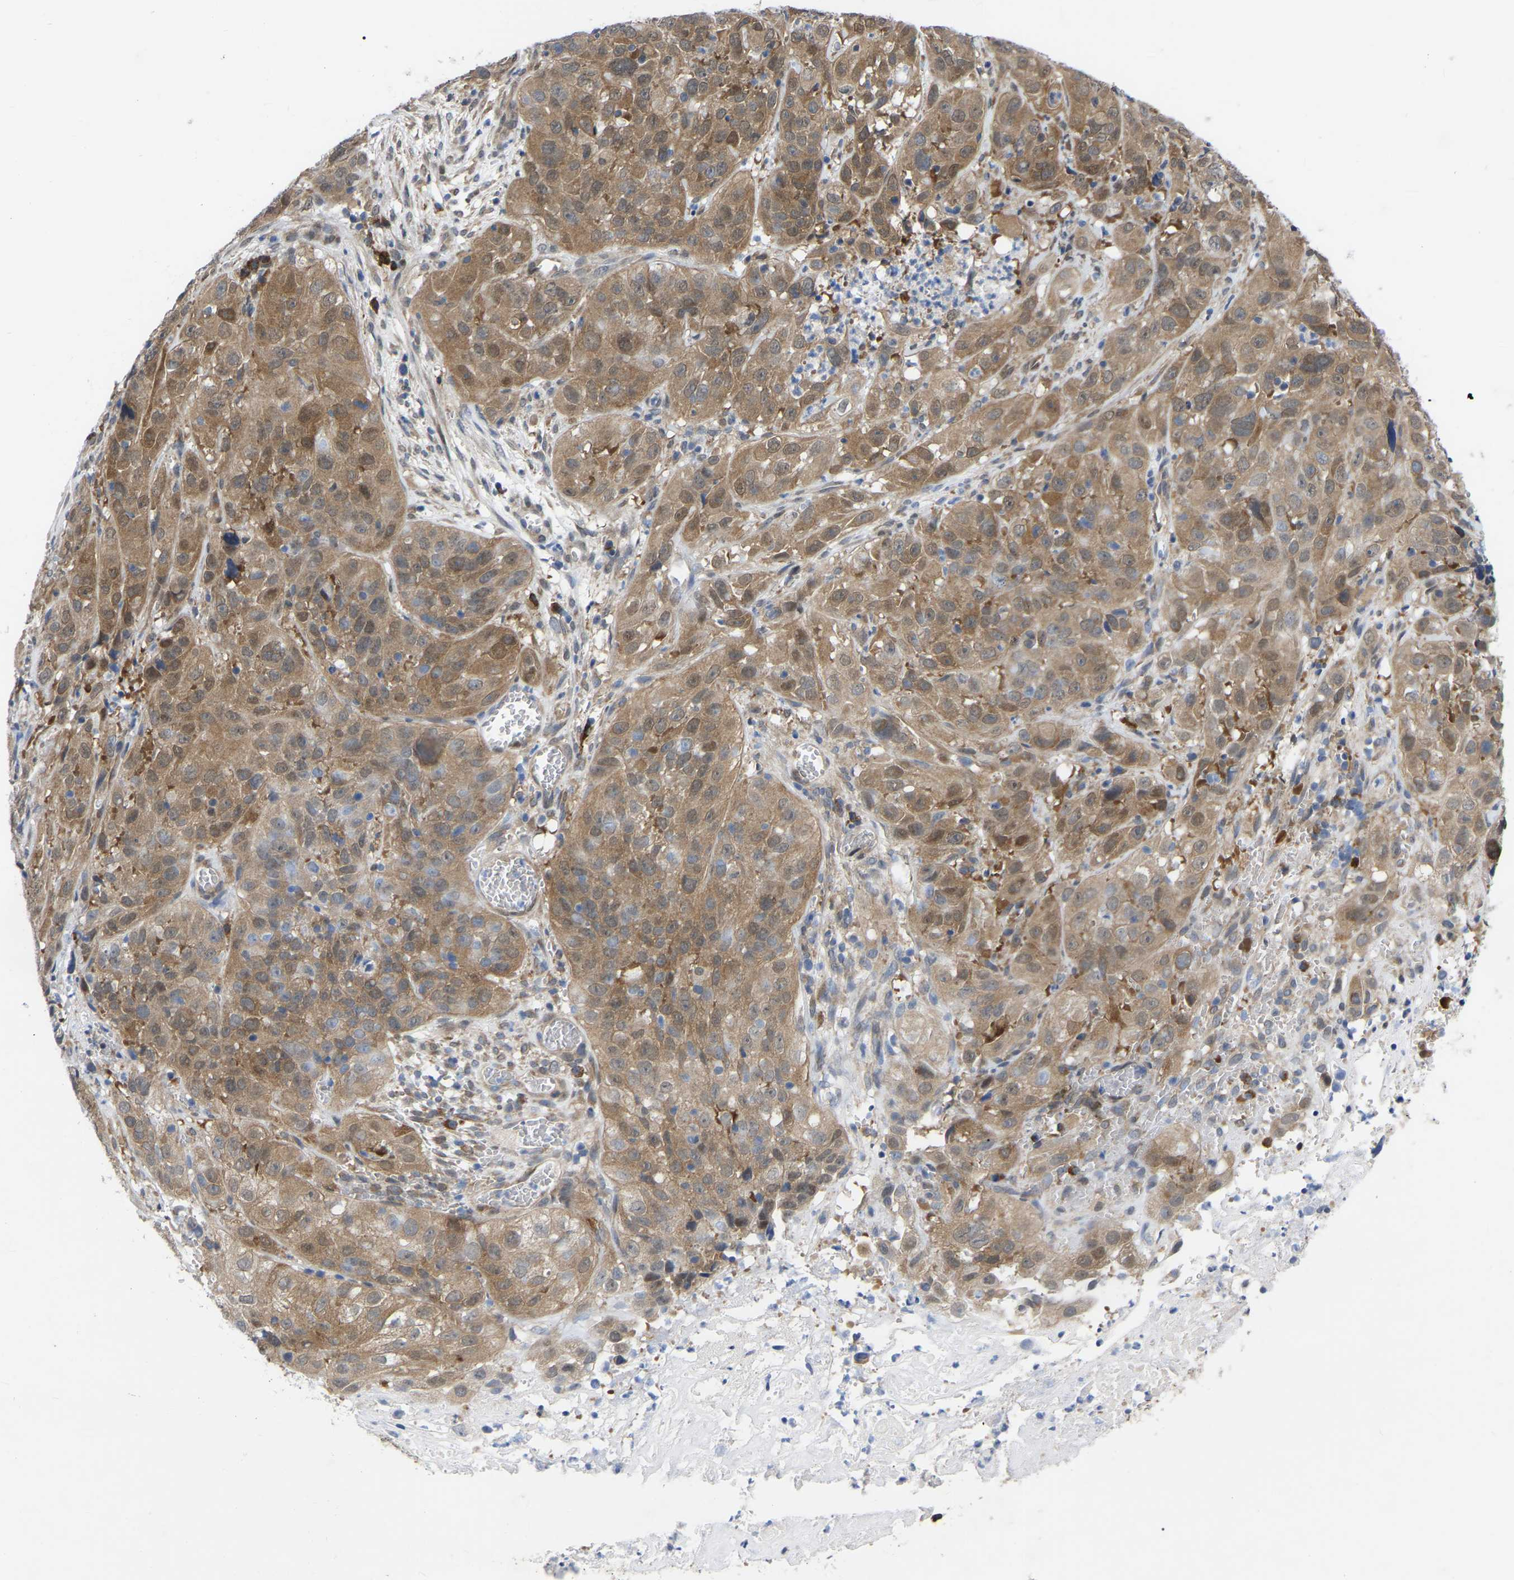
{"staining": {"intensity": "moderate", "quantity": ">75%", "location": "cytoplasmic/membranous"}, "tissue": "cervical cancer", "cell_type": "Tumor cells", "image_type": "cancer", "snomed": [{"axis": "morphology", "description": "Squamous cell carcinoma, NOS"}, {"axis": "topography", "description": "Cervix"}], "caption": "Cervical squamous cell carcinoma stained for a protein displays moderate cytoplasmic/membranous positivity in tumor cells. The protein of interest is stained brown, and the nuclei are stained in blue (DAB IHC with brightfield microscopy, high magnification).", "gene": "UBE4B", "patient": {"sex": "female", "age": 32}}